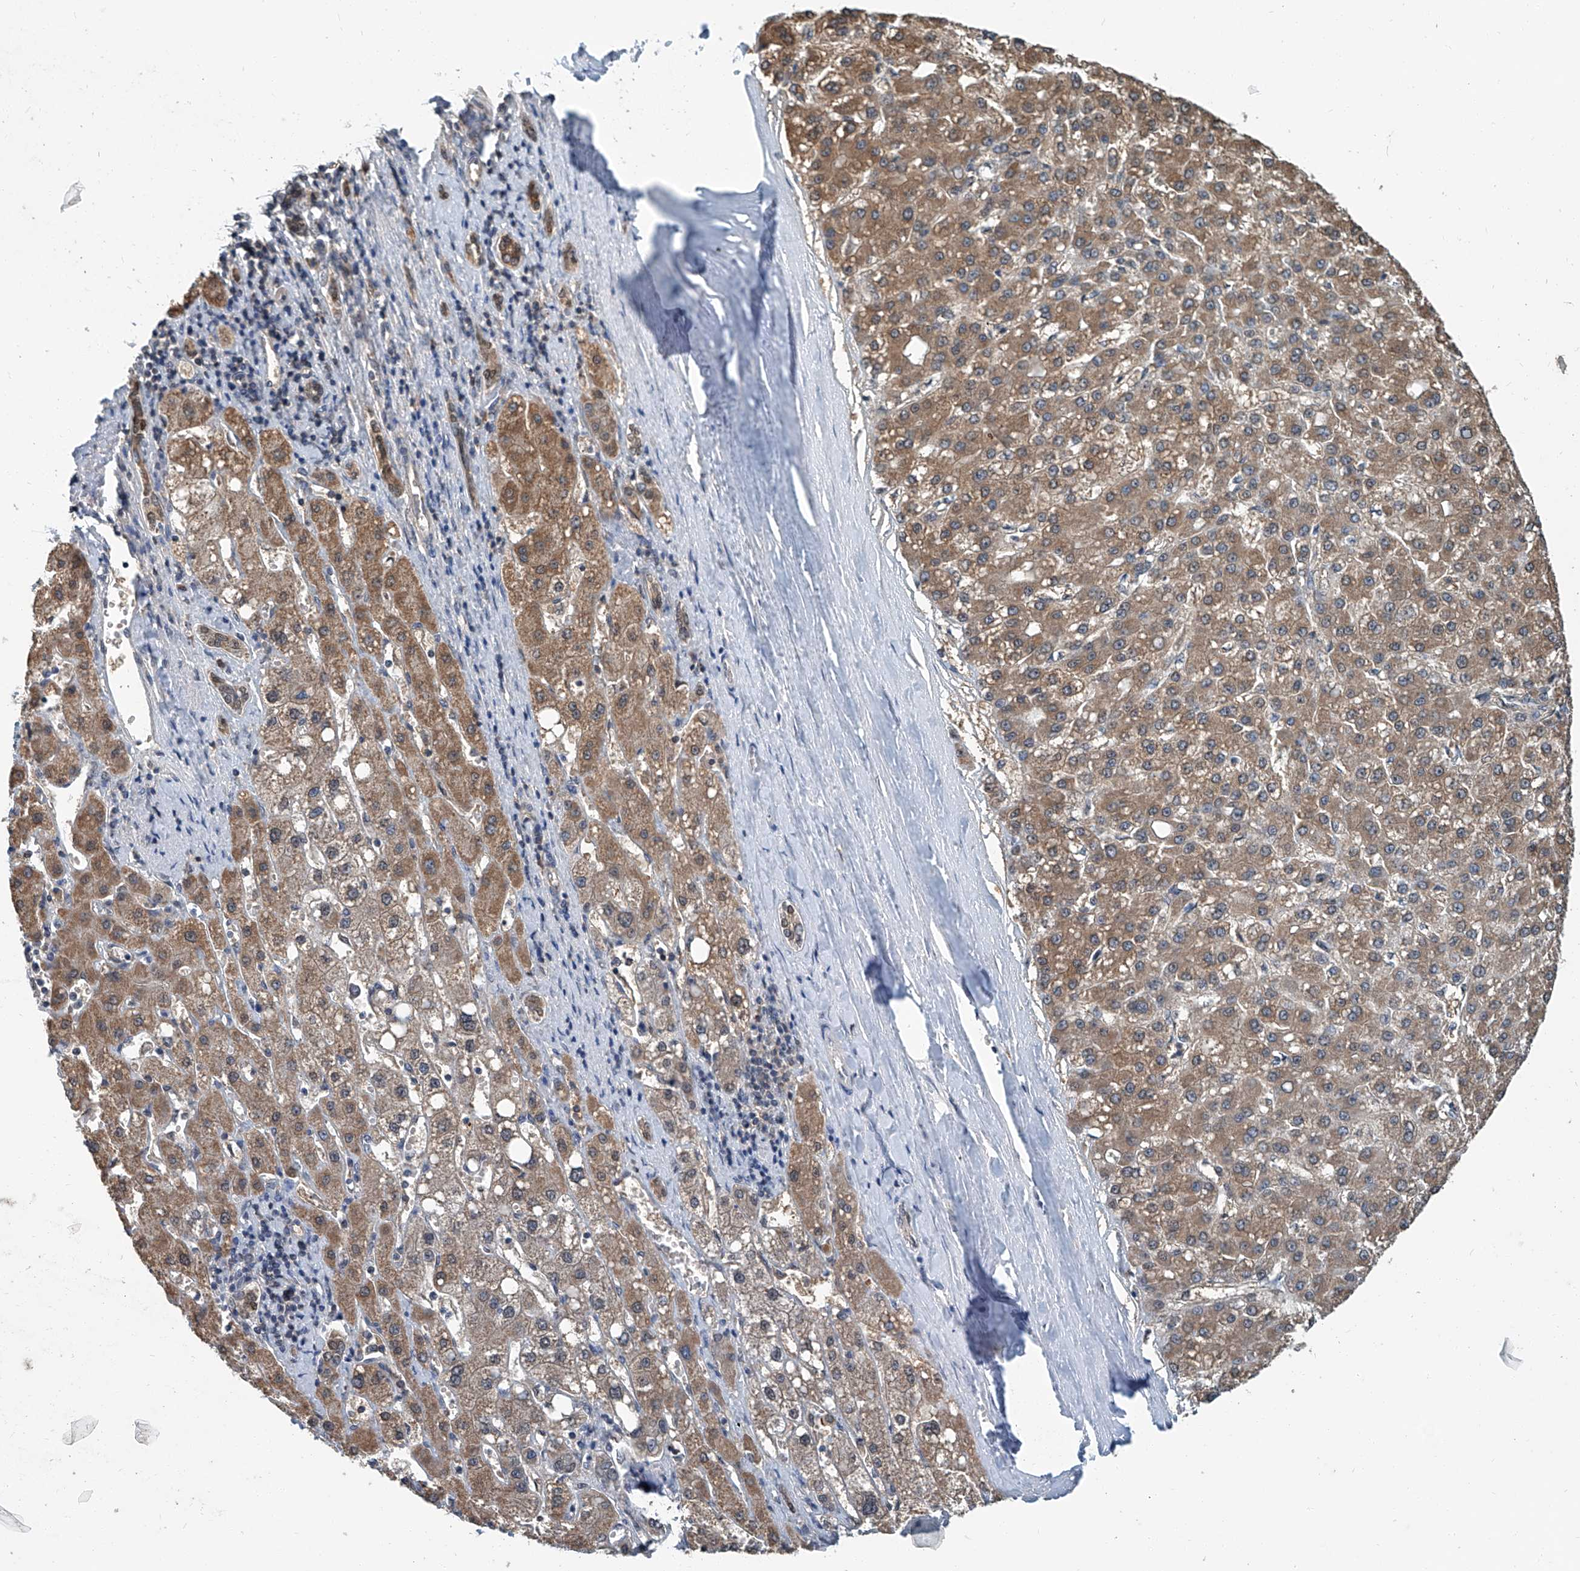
{"staining": {"intensity": "moderate", "quantity": ">75%", "location": "cytoplasmic/membranous"}, "tissue": "liver cancer", "cell_type": "Tumor cells", "image_type": "cancer", "snomed": [{"axis": "morphology", "description": "Carcinoma, Hepatocellular, NOS"}, {"axis": "topography", "description": "Liver"}], "caption": "The image shows a brown stain indicating the presence of a protein in the cytoplasmic/membranous of tumor cells in liver cancer. Ihc stains the protein in brown and the nuclei are stained blue.", "gene": "CLK1", "patient": {"sex": "male", "age": 67}}